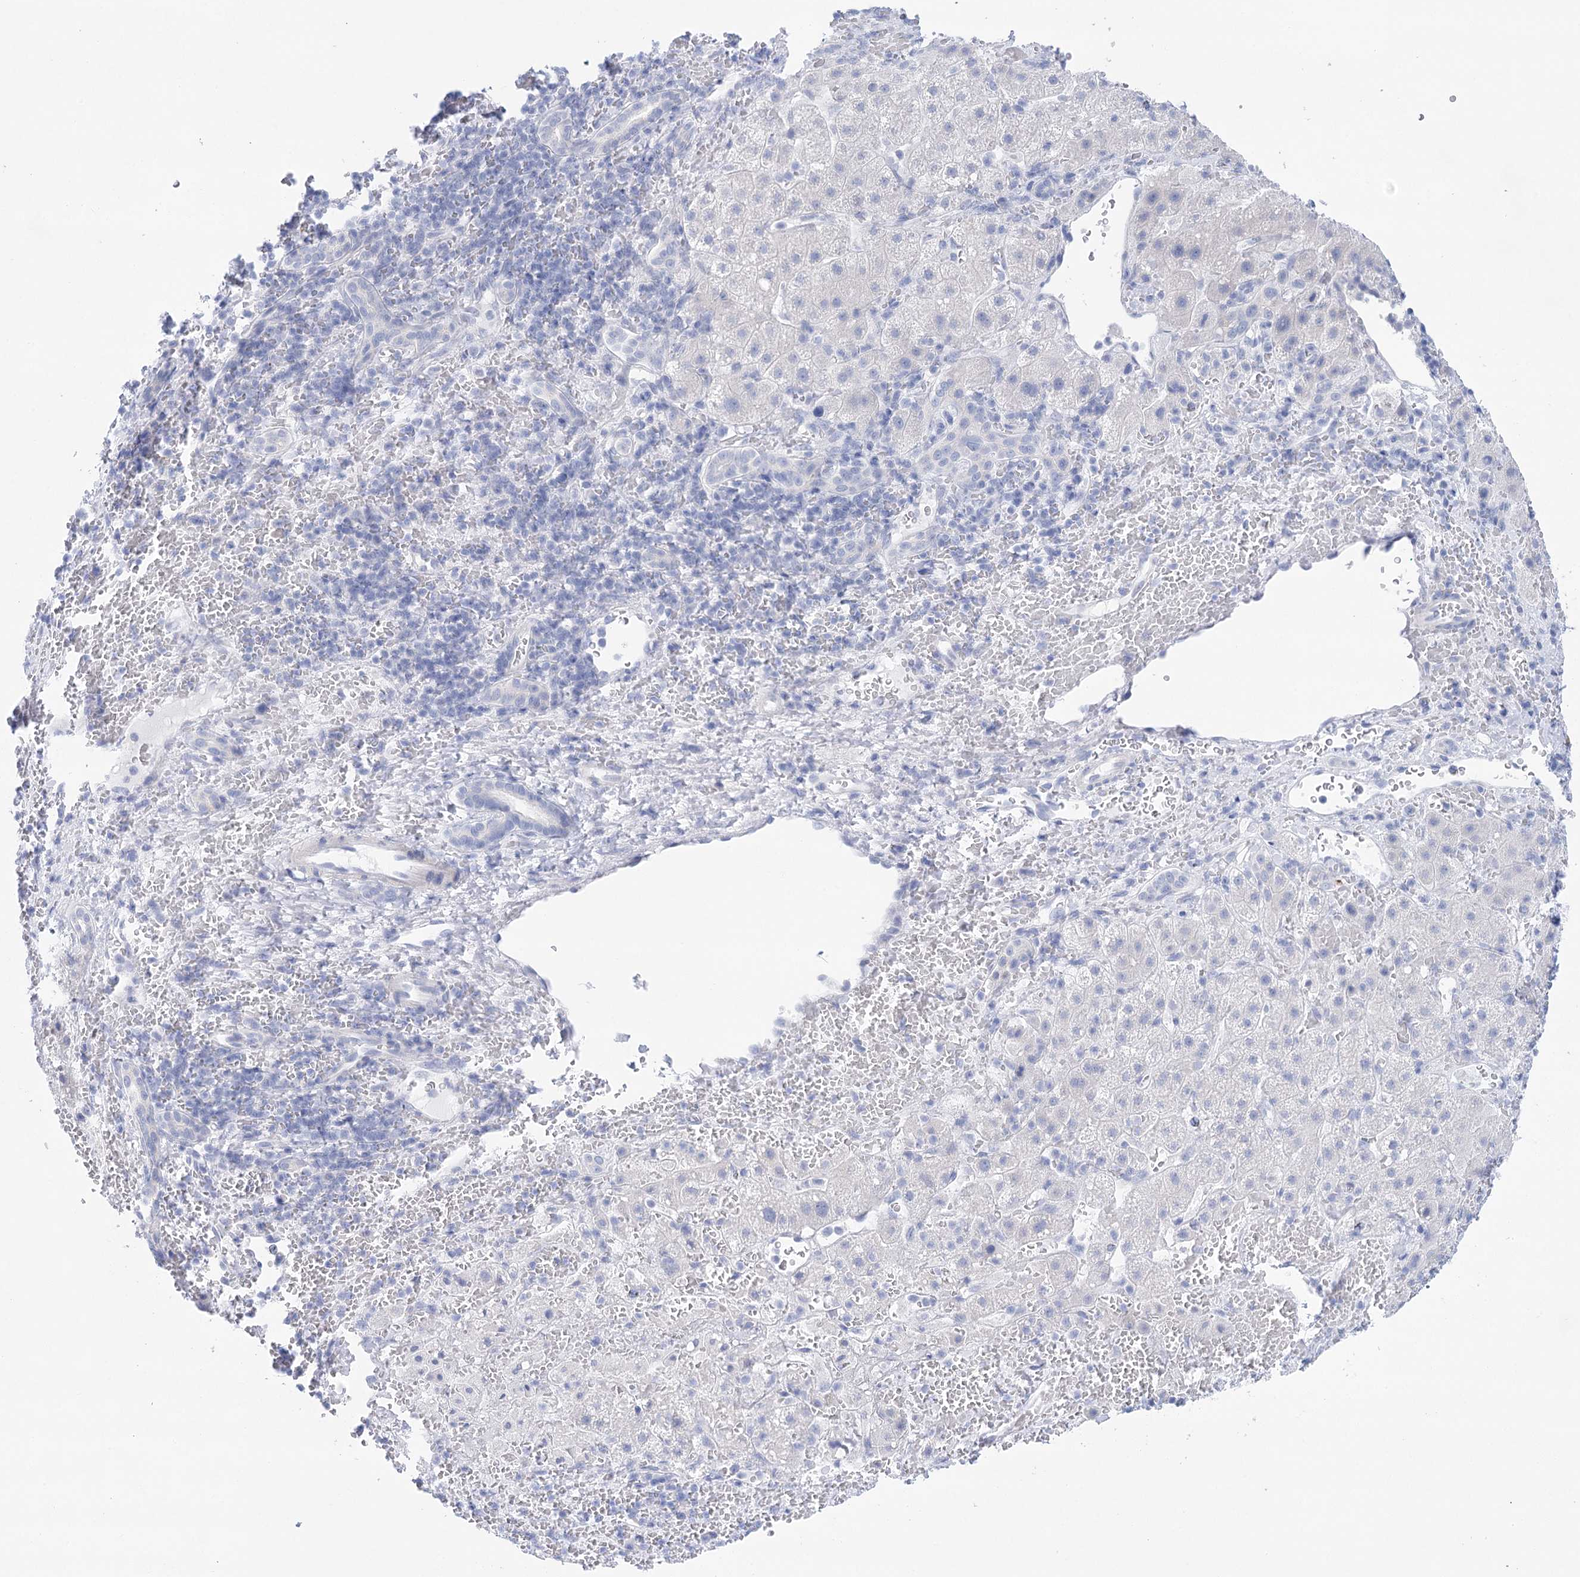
{"staining": {"intensity": "negative", "quantity": "none", "location": "none"}, "tissue": "liver cancer", "cell_type": "Tumor cells", "image_type": "cancer", "snomed": [{"axis": "morphology", "description": "Carcinoma, Hepatocellular, NOS"}, {"axis": "topography", "description": "Liver"}], "caption": "Hepatocellular carcinoma (liver) was stained to show a protein in brown. There is no significant positivity in tumor cells.", "gene": "LALBA", "patient": {"sex": "male", "age": 57}}